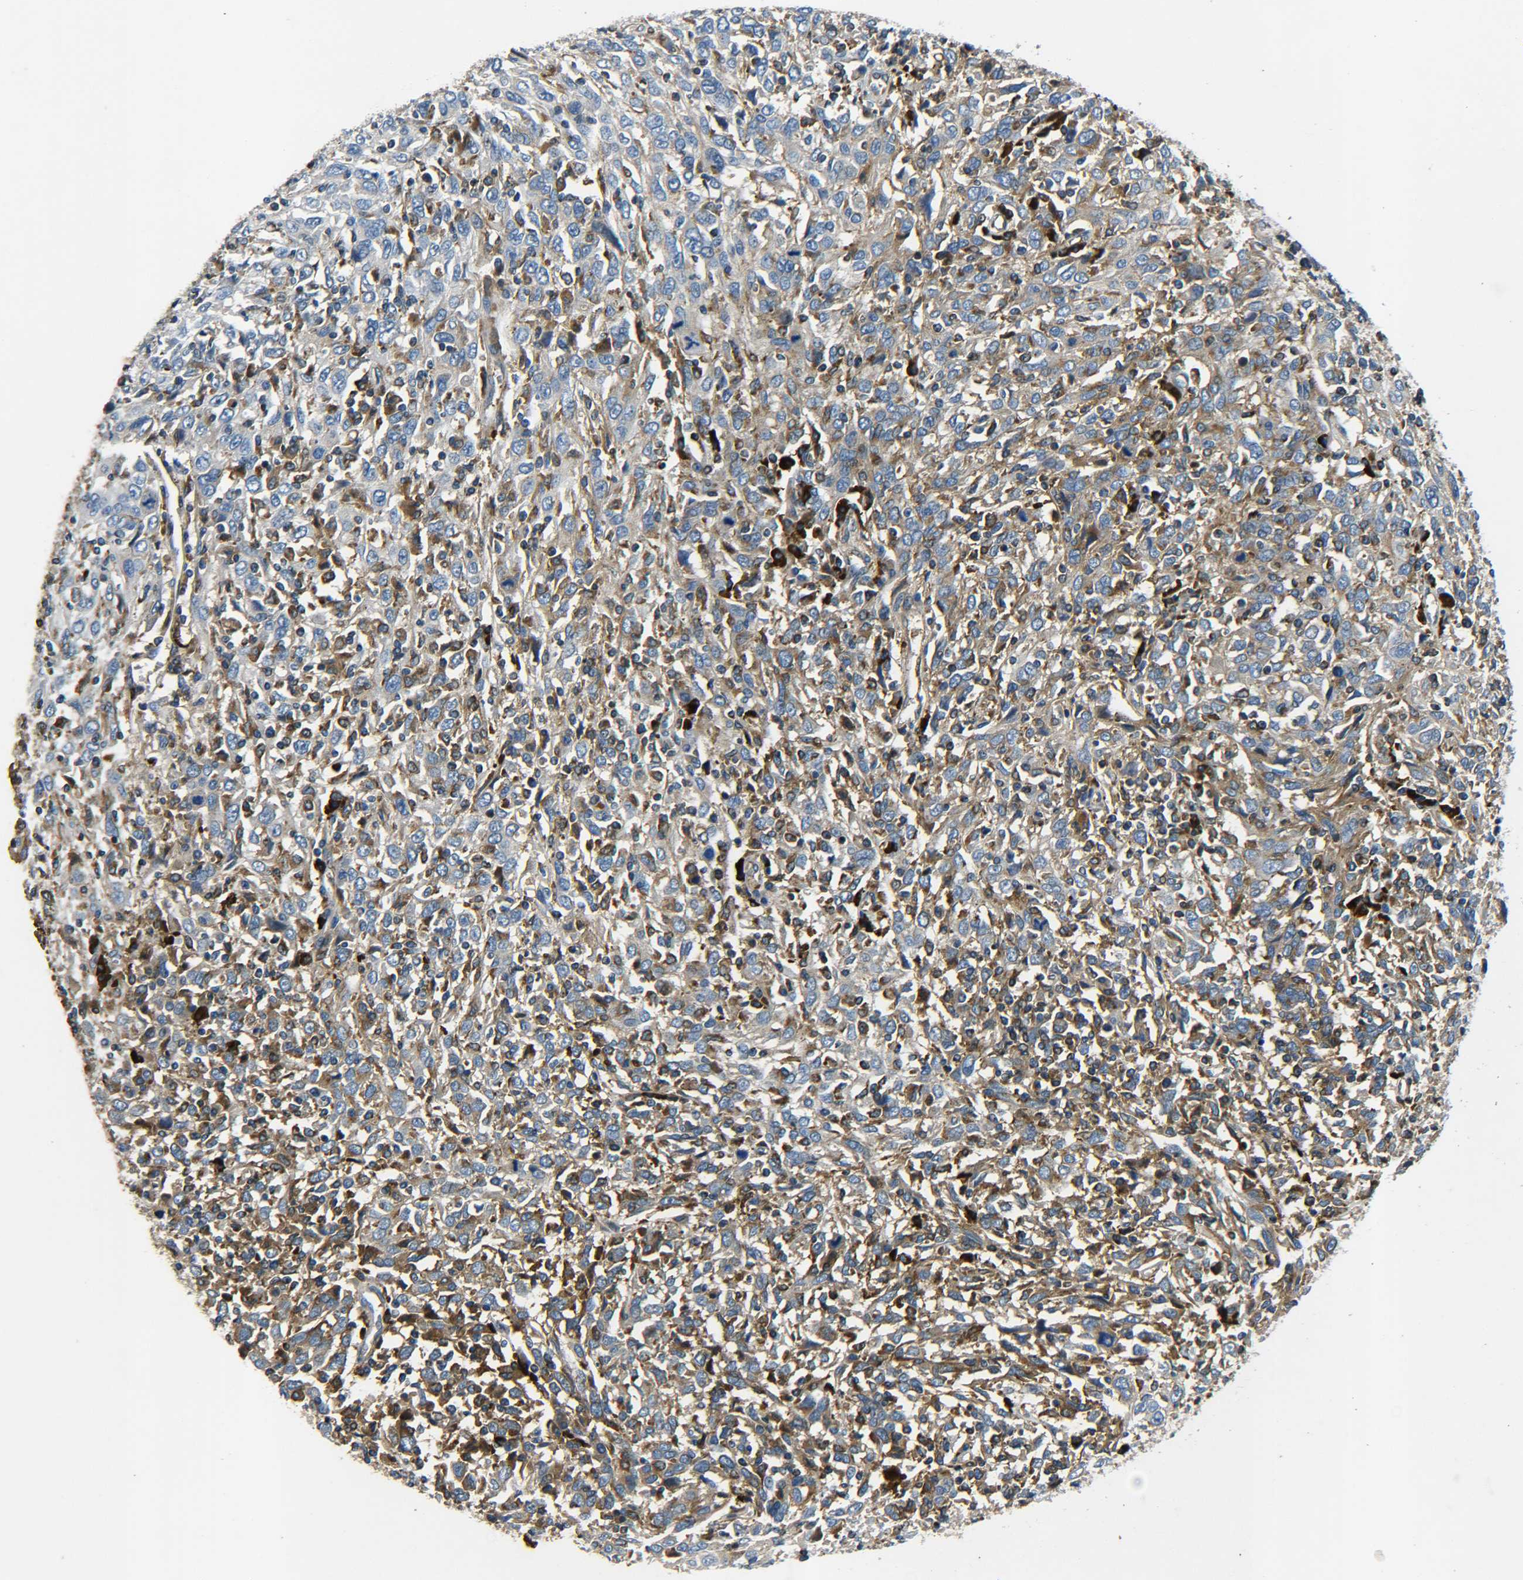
{"staining": {"intensity": "moderate", "quantity": ">75%", "location": "cytoplasmic/membranous"}, "tissue": "cervical cancer", "cell_type": "Tumor cells", "image_type": "cancer", "snomed": [{"axis": "morphology", "description": "Squamous cell carcinoma, NOS"}, {"axis": "topography", "description": "Cervix"}], "caption": "A brown stain highlights moderate cytoplasmic/membranous staining of a protein in human cervical squamous cell carcinoma tumor cells.", "gene": "RAB1B", "patient": {"sex": "female", "age": 46}}